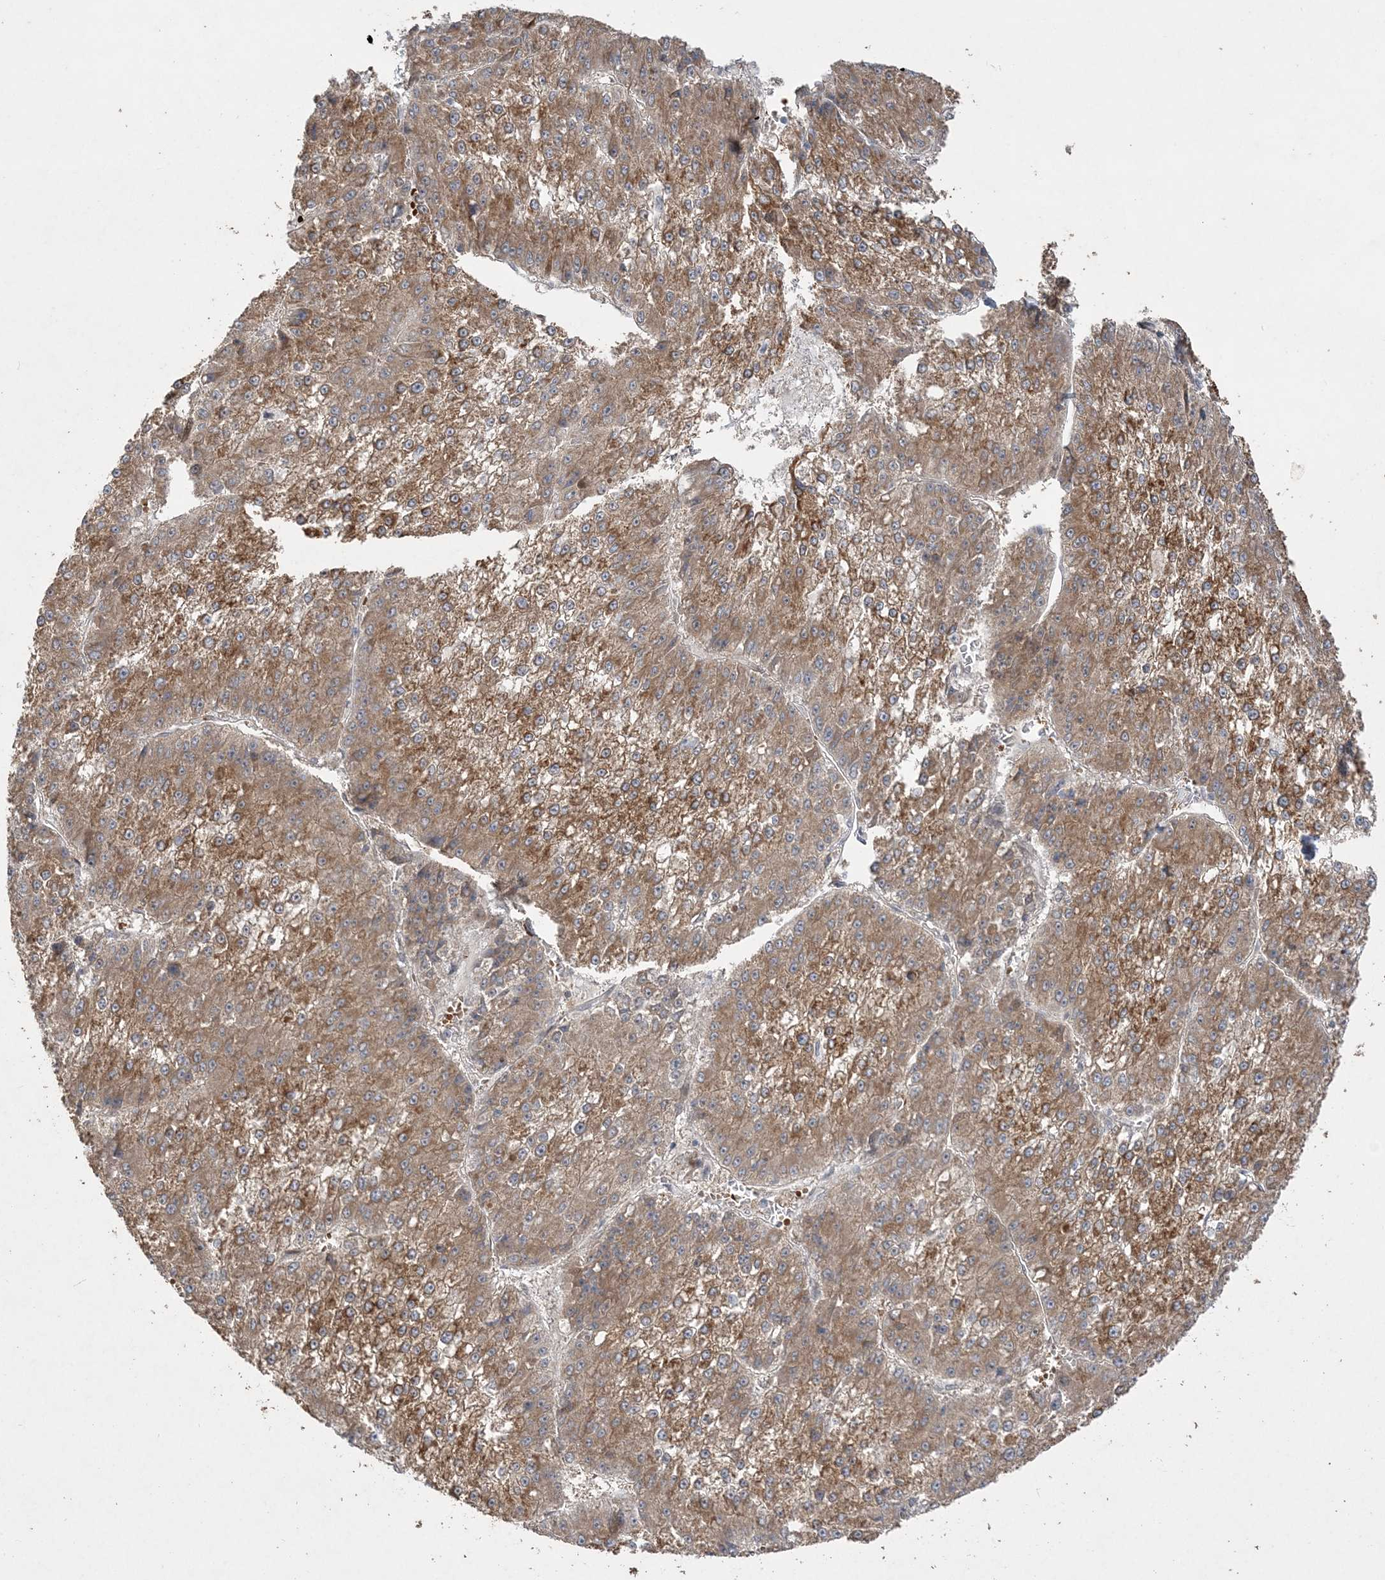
{"staining": {"intensity": "moderate", "quantity": ">75%", "location": "cytoplasmic/membranous"}, "tissue": "liver cancer", "cell_type": "Tumor cells", "image_type": "cancer", "snomed": [{"axis": "morphology", "description": "Carcinoma, Hepatocellular, NOS"}, {"axis": "topography", "description": "Liver"}], "caption": "Protein staining exhibits moderate cytoplasmic/membranous staining in about >75% of tumor cells in liver cancer. (DAB IHC with brightfield microscopy, high magnification).", "gene": "INPP1", "patient": {"sex": "female", "age": 73}}